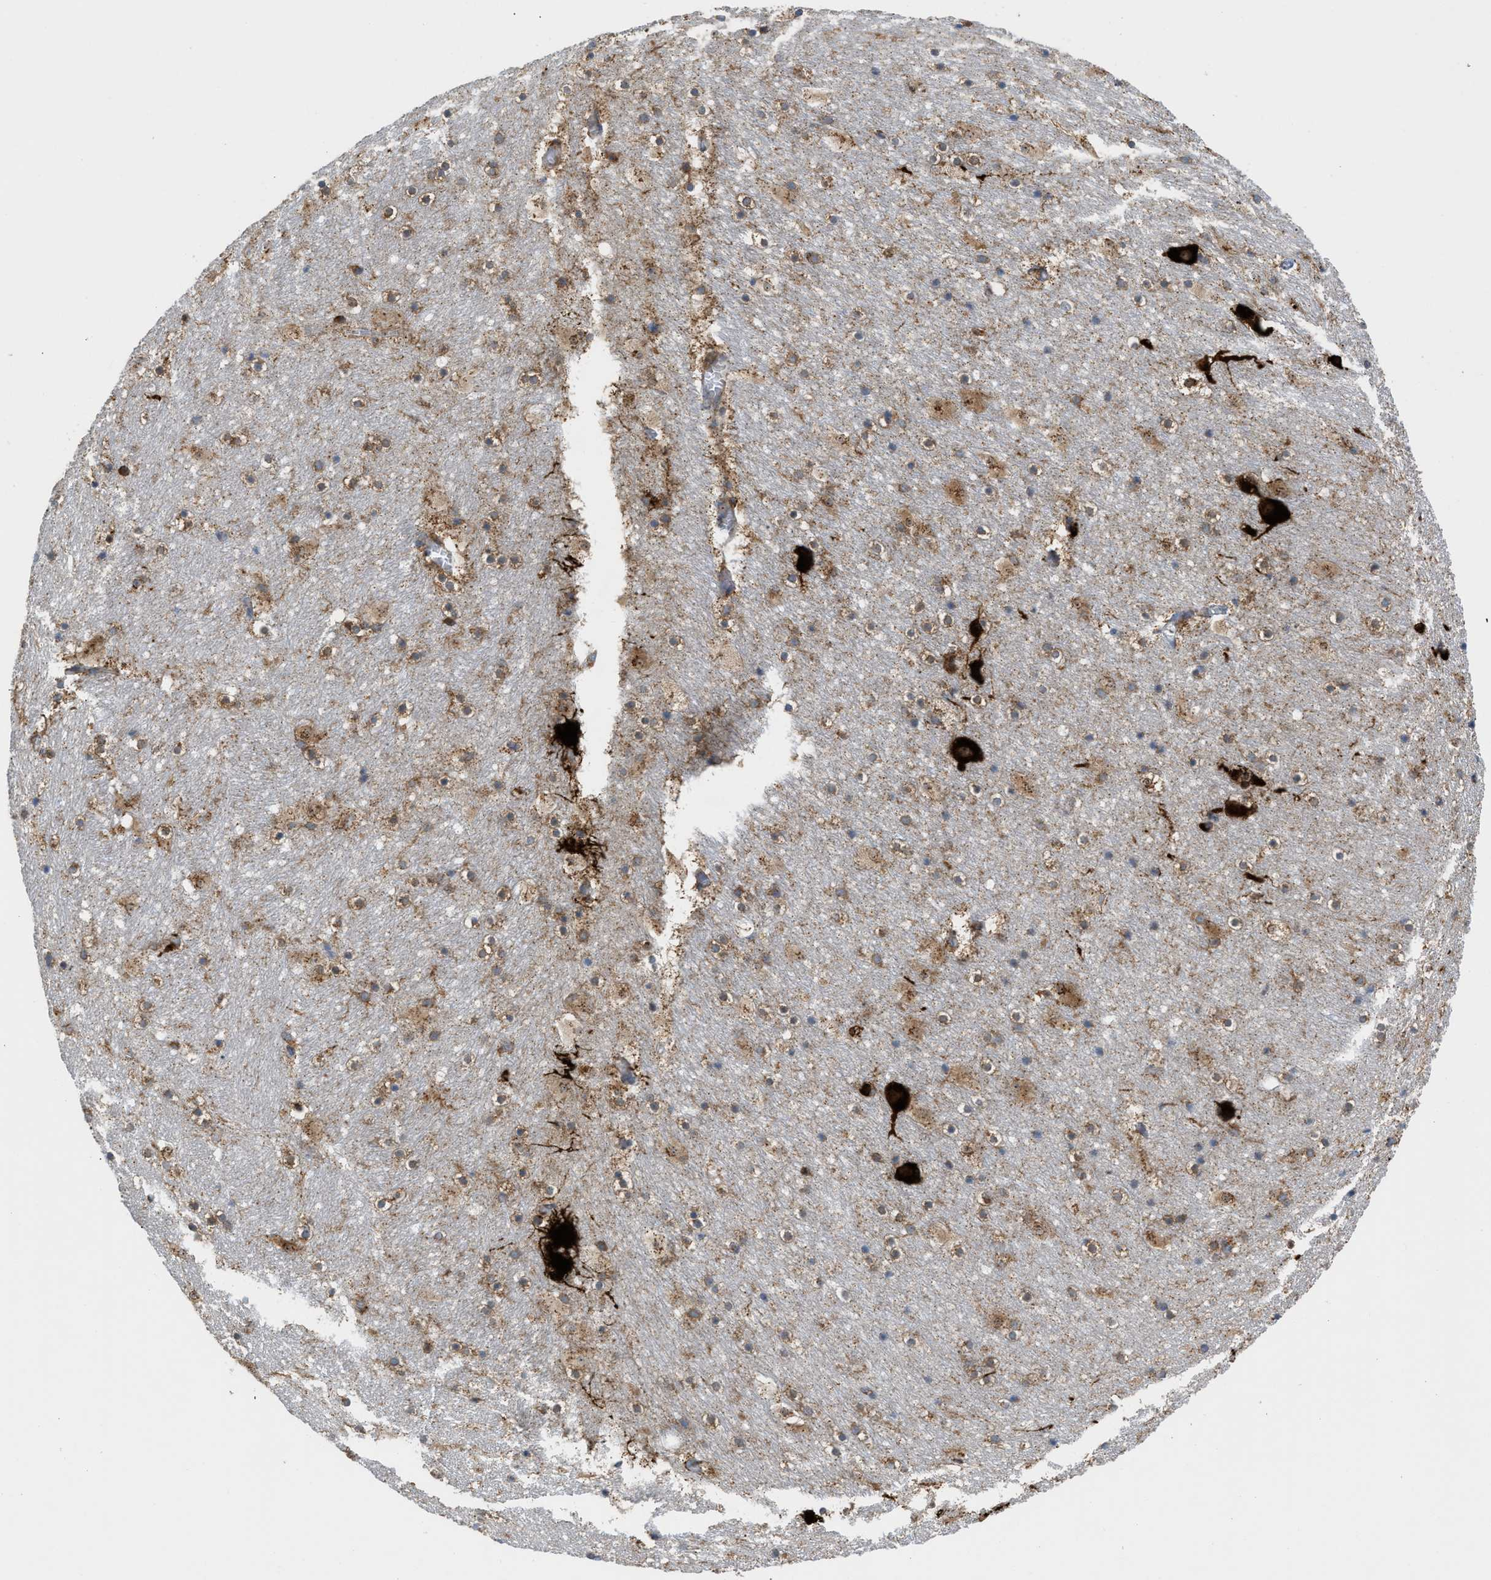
{"staining": {"intensity": "strong", "quantity": "25%-75%", "location": "cytoplasmic/membranous"}, "tissue": "hippocampus", "cell_type": "Glial cells", "image_type": "normal", "snomed": [{"axis": "morphology", "description": "Normal tissue, NOS"}, {"axis": "topography", "description": "Hippocampus"}], "caption": "Immunohistochemistry (IHC) photomicrograph of benign hippocampus stained for a protein (brown), which demonstrates high levels of strong cytoplasmic/membranous positivity in about 25%-75% of glial cells.", "gene": "GPAT4", "patient": {"sex": "male", "age": 45}}